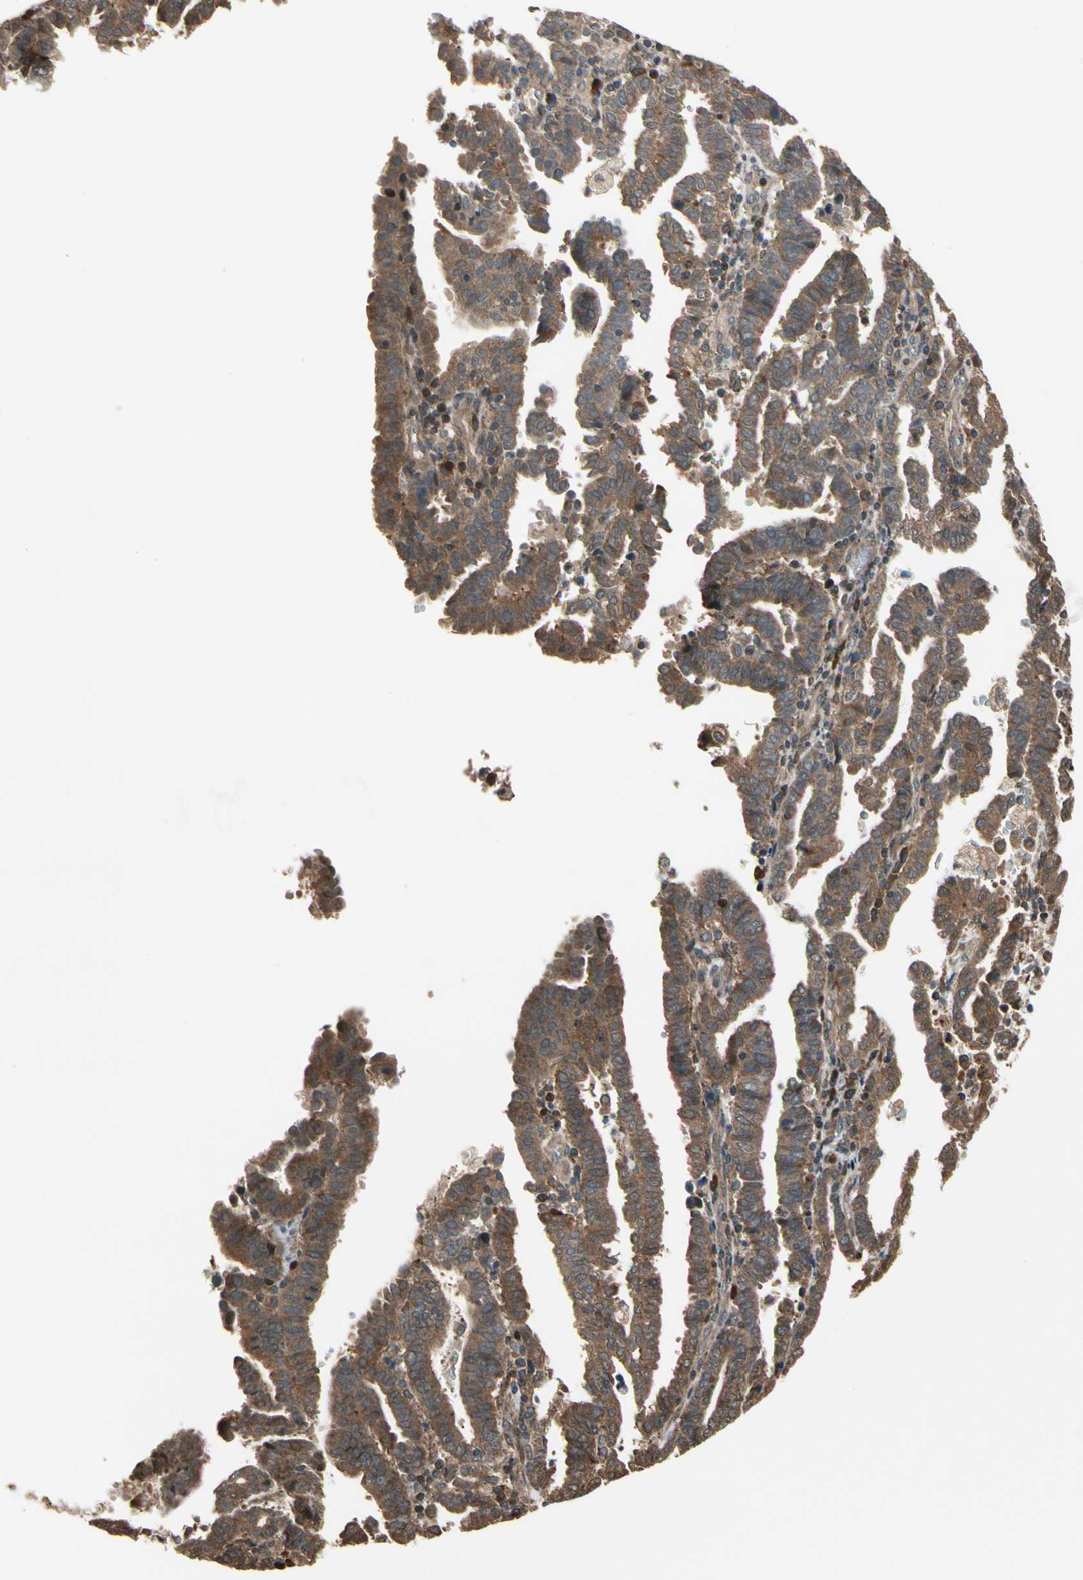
{"staining": {"intensity": "moderate", "quantity": "25%-75%", "location": "cytoplasmic/membranous"}, "tissue": "endometrial cancer", "cell_type": "Tumor cells", "image_type": "cancer", "snomed": [{"axis": "morphology", "description": "Adenocarcinoma, NOS"}, {"axis": "topography", "description": "Uterus"}], "caption": "Endometrial cancer (adenocarcinoma) was stained to show a protein in brown. There is medium levels of moderate cytoplasmic/membranous staining in about 25%-75% of tumor cells. (Brightfield microscopy of DAB IHC at high magnification).", "gene": "CSF1R", "patient": {"sex": "female", "age": 83}}